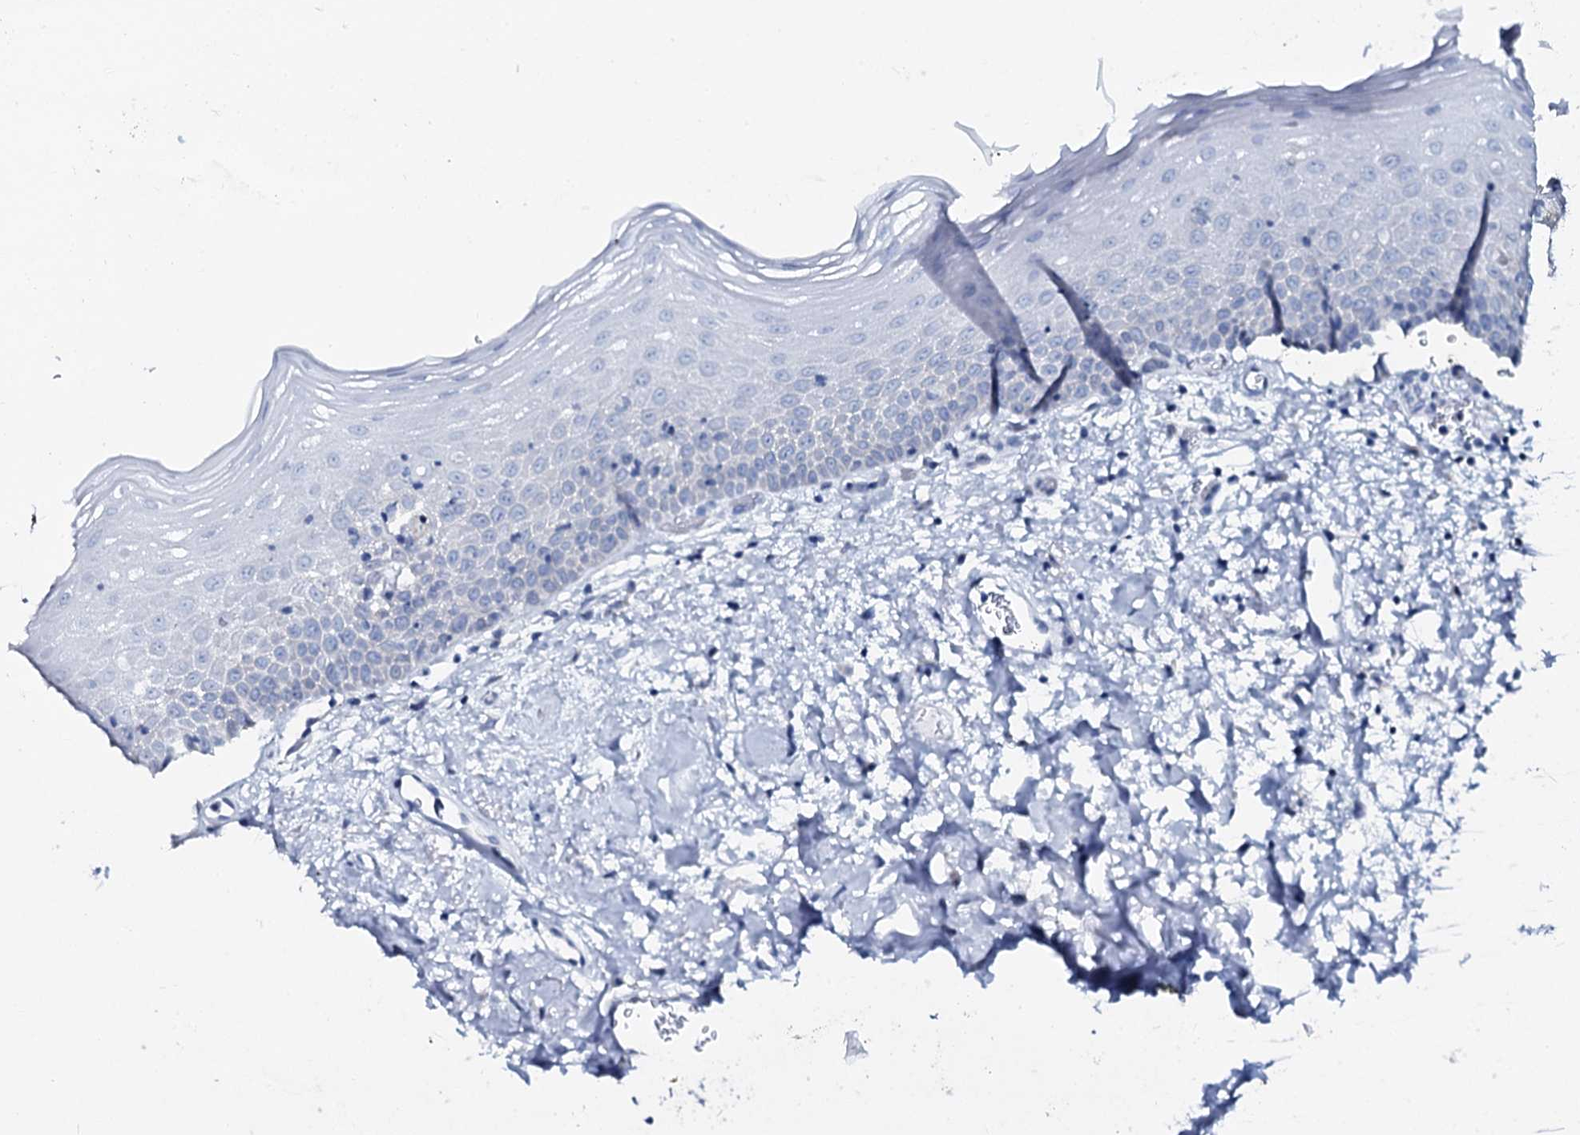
{"staining": {"intensity": "negative", "quantity": "none", "location": "none"}, "tissue": "oral mucosa", "cell_type": "Squamous epithelial cells", "image_type": "normal", "snomed": [{"axis": "morphology", "description": "Normal tissue, NOS"}, {"axis": "topography", "description": "Oral tissue"}], "caption": "High magnification brightfield microscopy of benign oral mucosa stained with DAB (3,3'-diaminobenzidine) (brown) and counterstained with hematoxylin (blue): squamous epithelial cells show no significant positivity. (DAB (3,3'-diaminobenzidine) immunohistochemistry visualized using brightfield microscopy, high magnification).", "gene": "SLC4A7", "patient": {"sex": "male", "age": 74}}